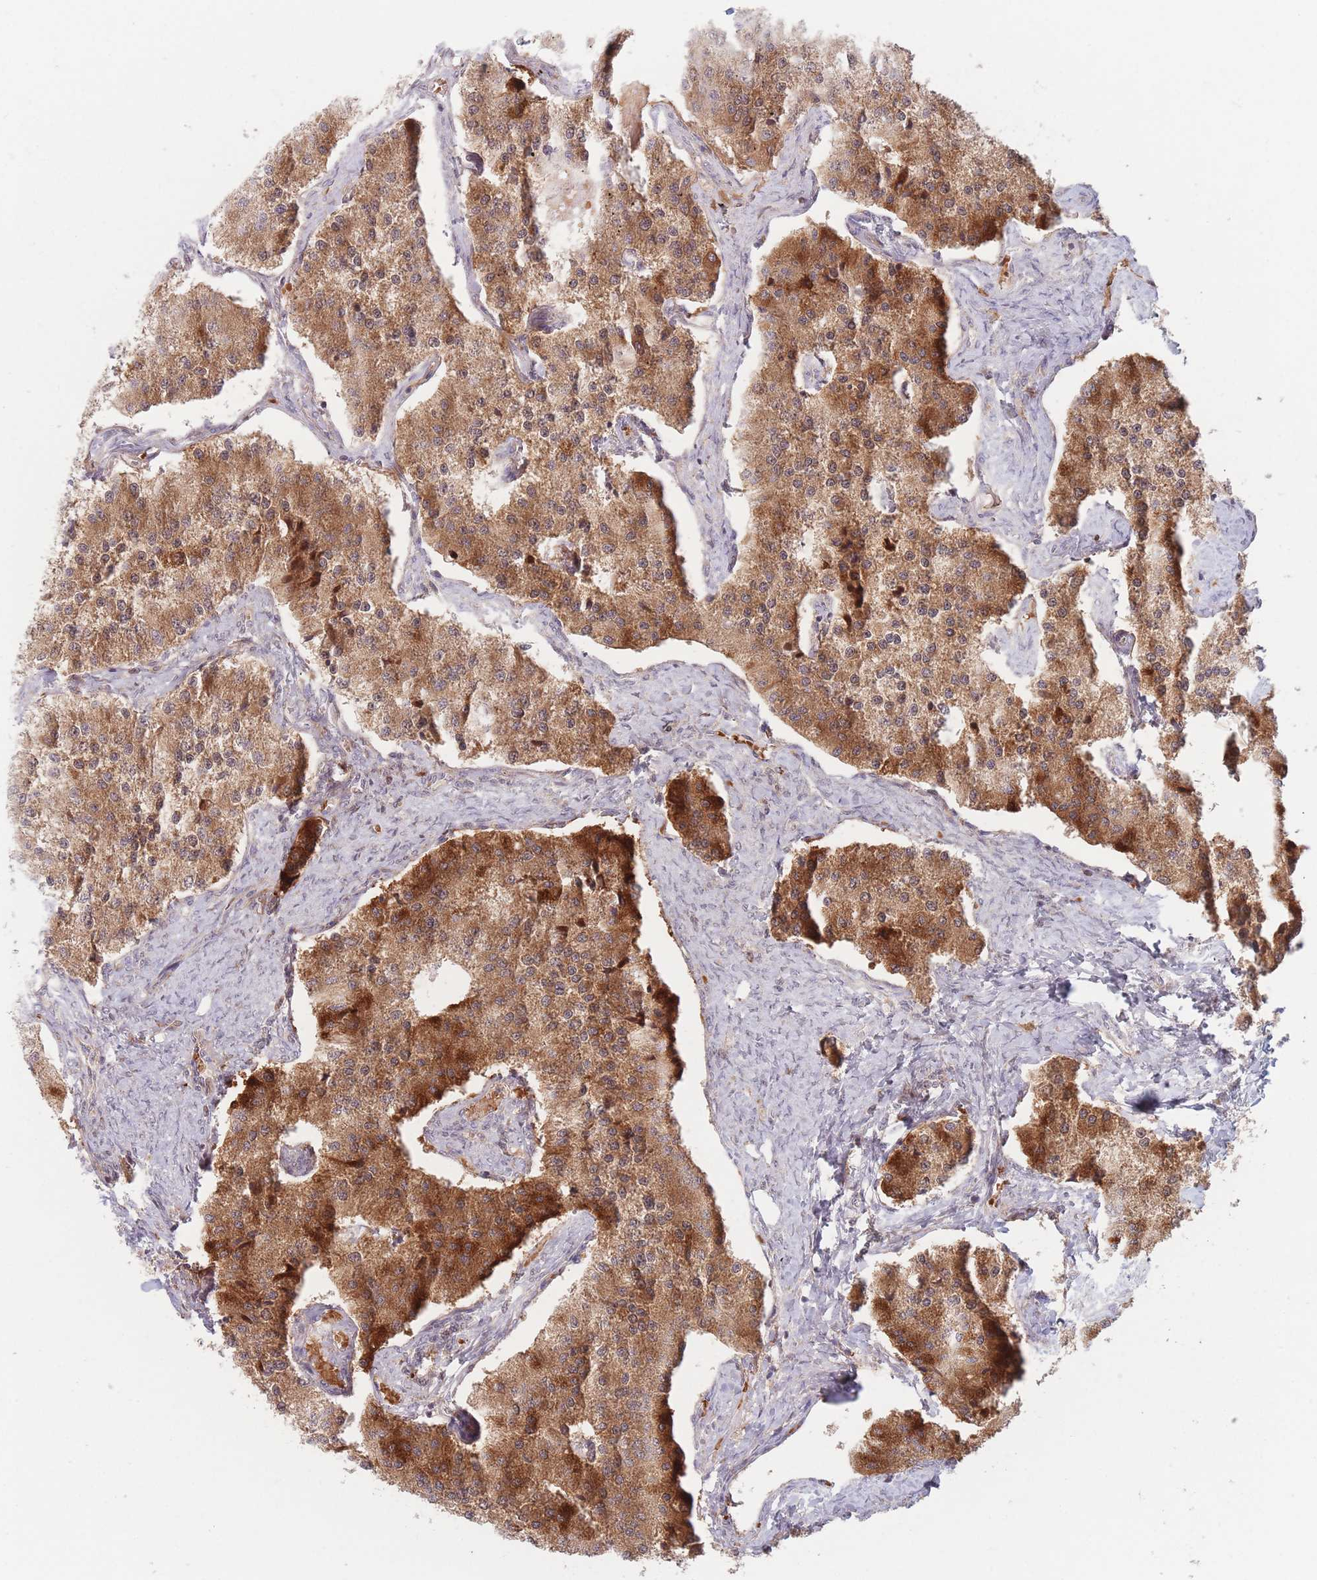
{"staining": {"intensity": "strong", "quantity": ">75%", "location": "cytoplasmic/membranous"}, "tissue": "carcinoid", "cell_type": "Tumor cells", "image_type": "cancer", "snomed": [{"axis": "morphology", "description": "Carcinoid, malignant, NOS"}, {"axis": "topography", "description": "Colon"}], "caption": "Strong cytoplasmic/membranous expression is appreciated in approximately >75% of tumor cells in carcinoid.", "gene": "PPM1A", "patient": {"sex": "female", "age": 52}}